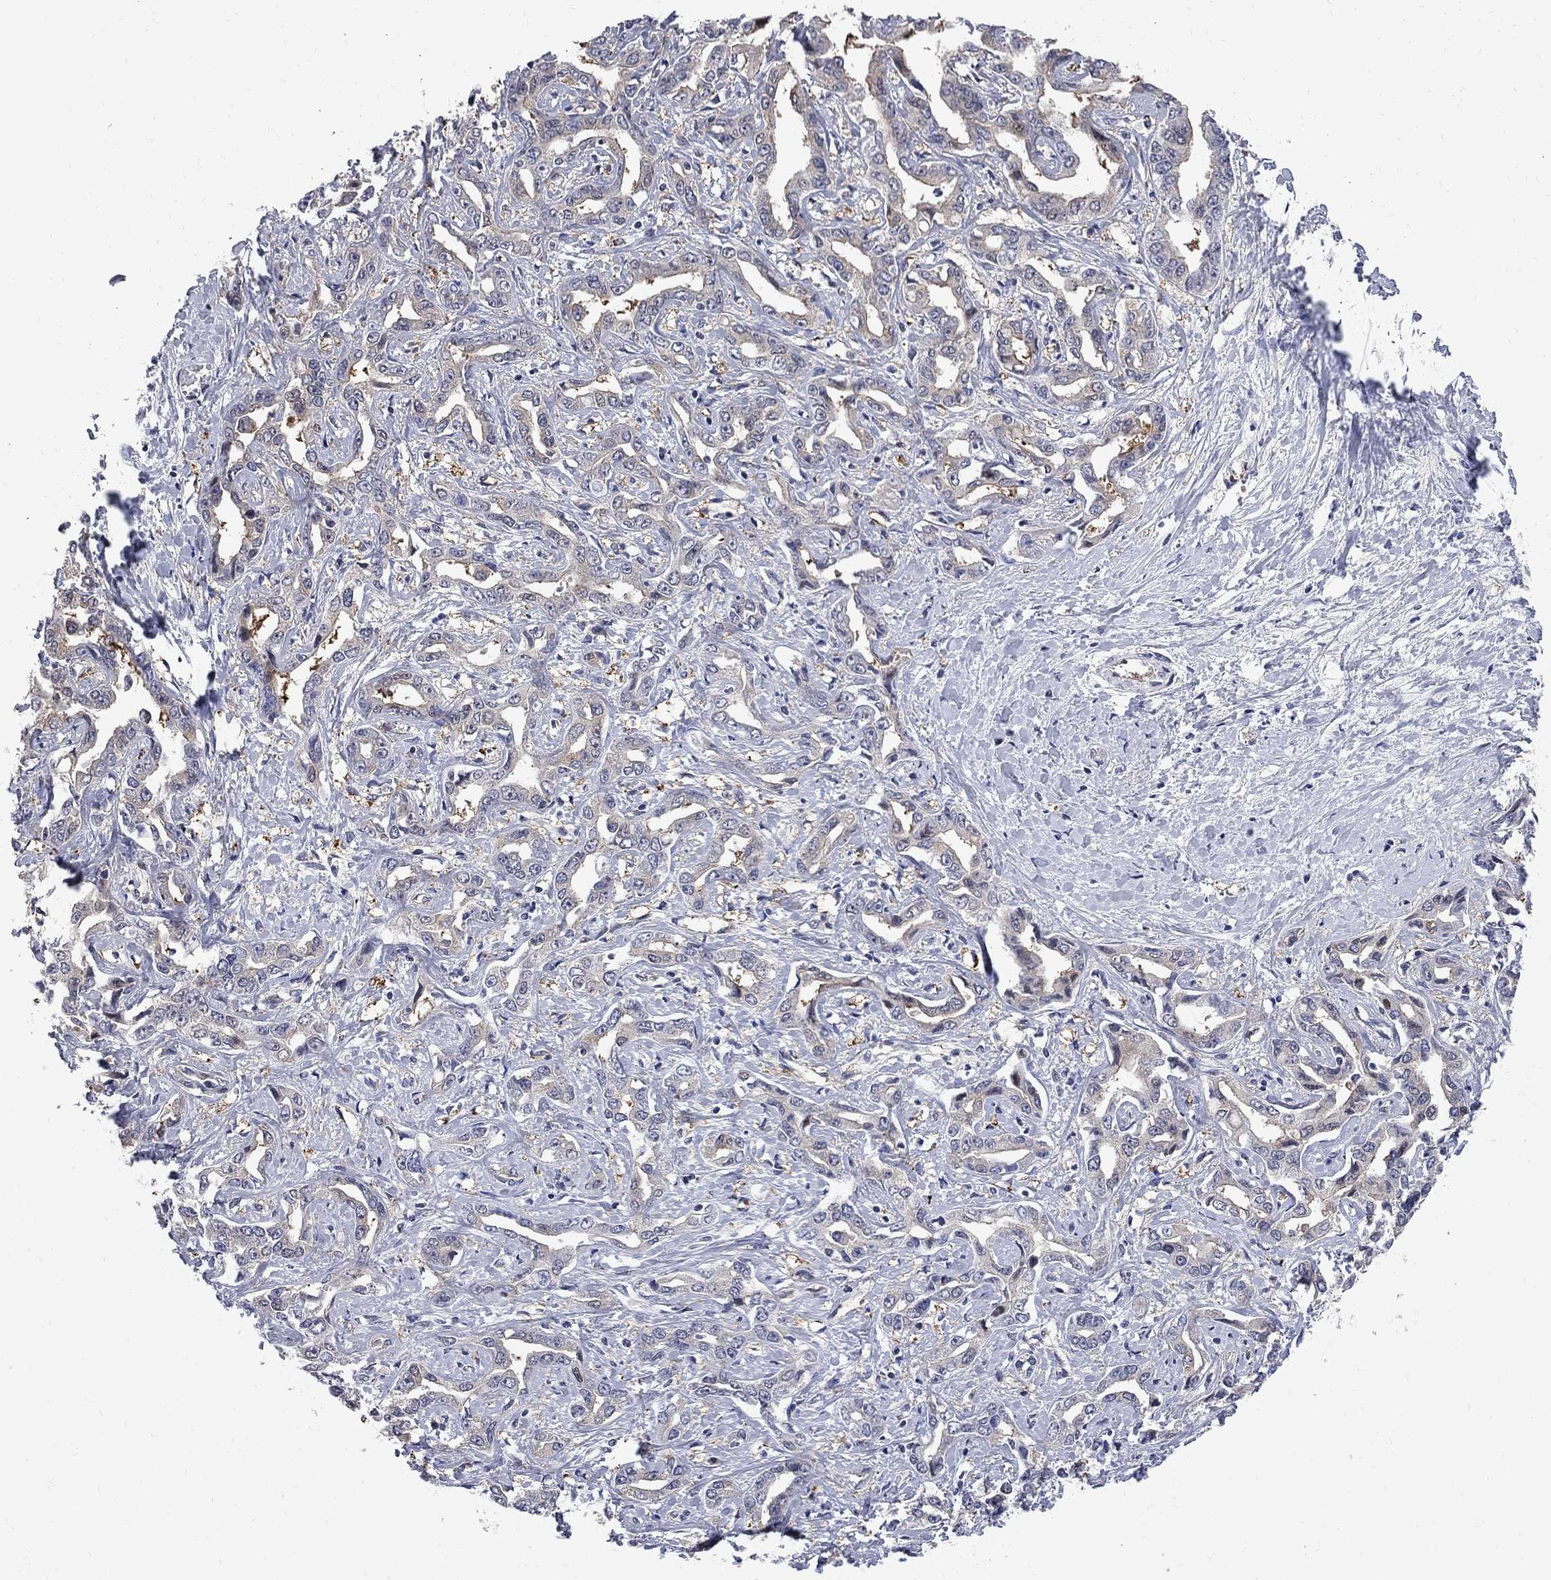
{"staining": {"intensity": "negative", "quantity": "none", "location": "none"}, "tissue": "liver cancer", "cell_type": "Tumor cells", "image_type": "cancer", "snomed": [{"axis": "morphology", "description": "Cholangiocarcinoma"}, {"axis": "topography", "description": "Liver"}], "caption": "DAB (3,3'-diaminobenzidine) immunohistochemical staining of liver cancer demonstrates no significant positivity in tumor cells. (DAB (3,3'-diaminobenzidine) immunohistochemistry visualized using brightfield microscopy, high magnification).", "gene": "GALNT8", "patient": {"sex": "male", "age": 59}}